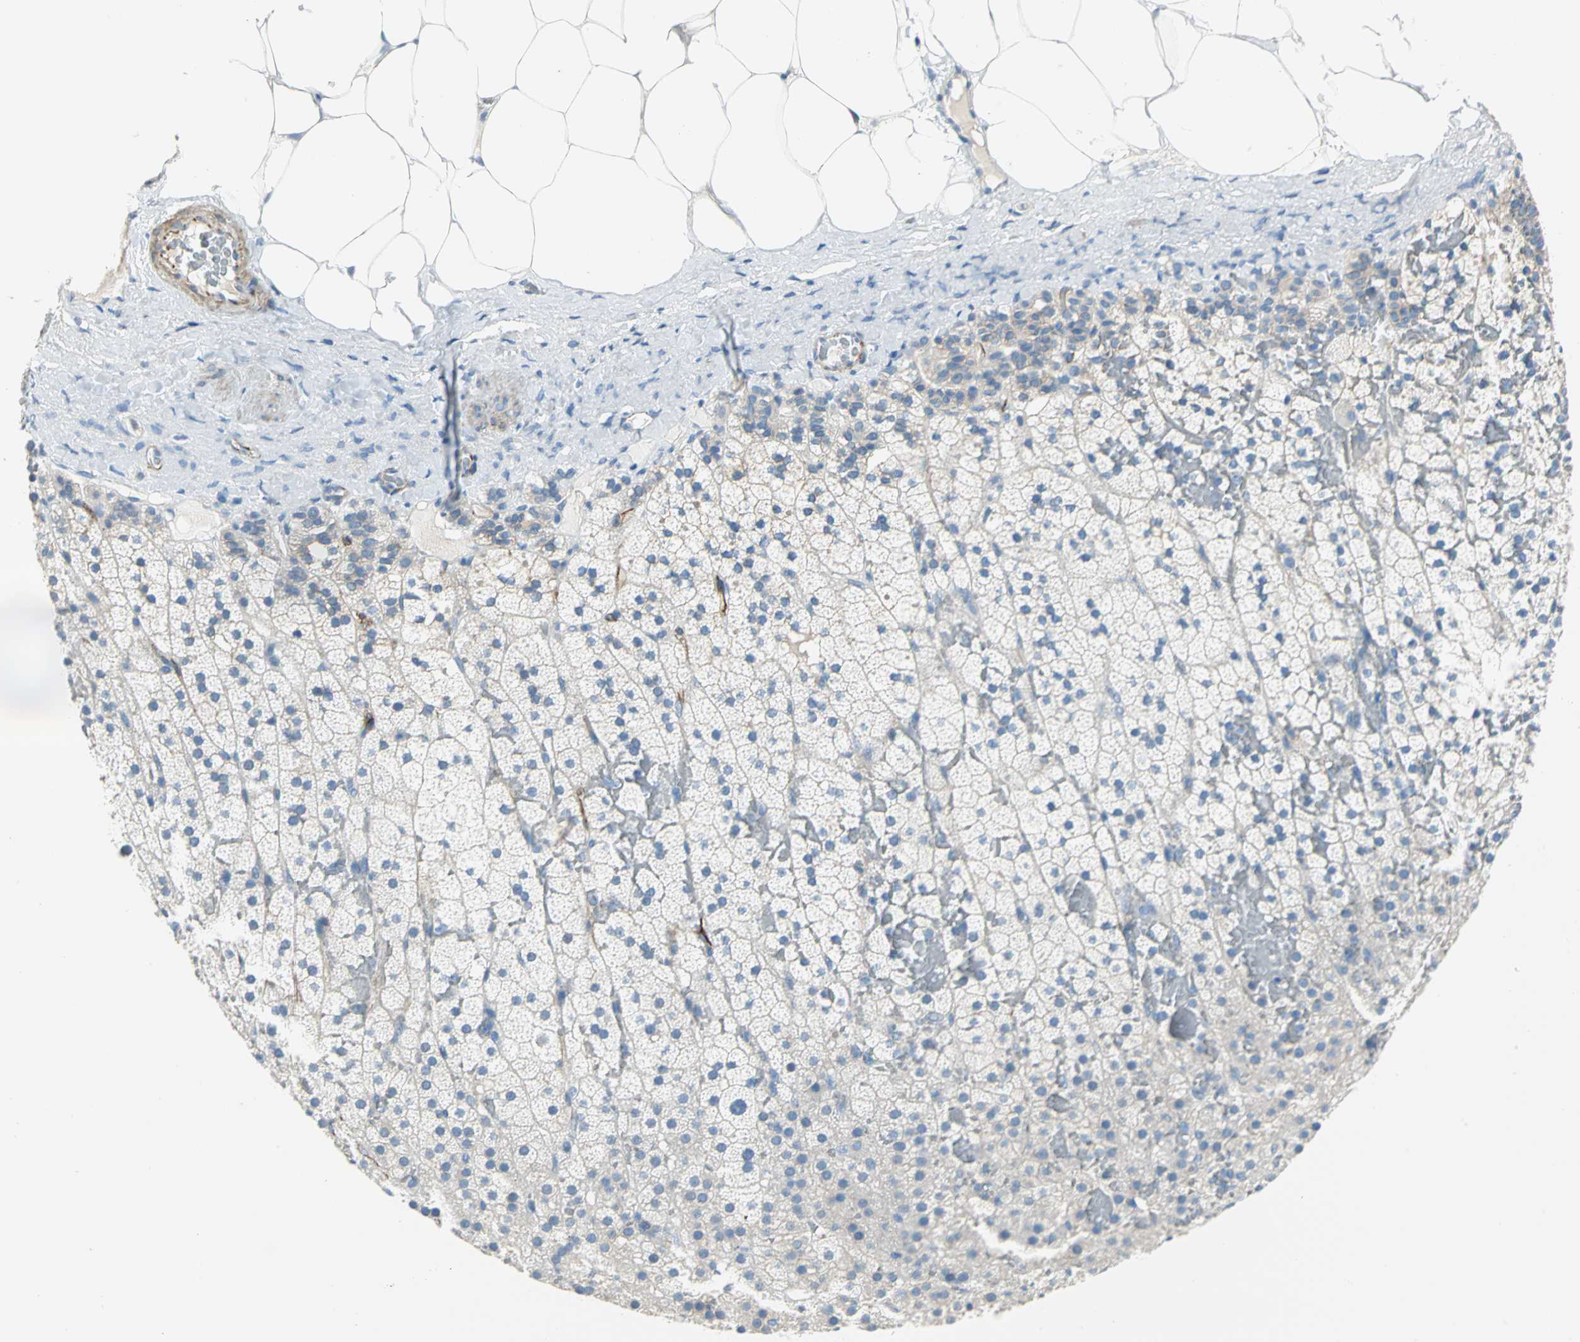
{"staining": {"intensity": "weak", "quantity": "<25%", "location": "cytoplasmic/membranous"}, "tissue": "adrenal gland", "cell_type": "Glandular cells", "image_type": "normal", "snomed": [{"axis": "morphology", "description": "Normal tissue, NOS"}, {"axis": "topography", "description": "Adrenal gland"}], "caption": "High power microscopy micrograph of an immunohistochemistry image of unremarkable adrenal gland, revealing no significant positivity in glandular cells.", "gene": "ALOX15", "patient": {"sex": "male", "age": 35}}